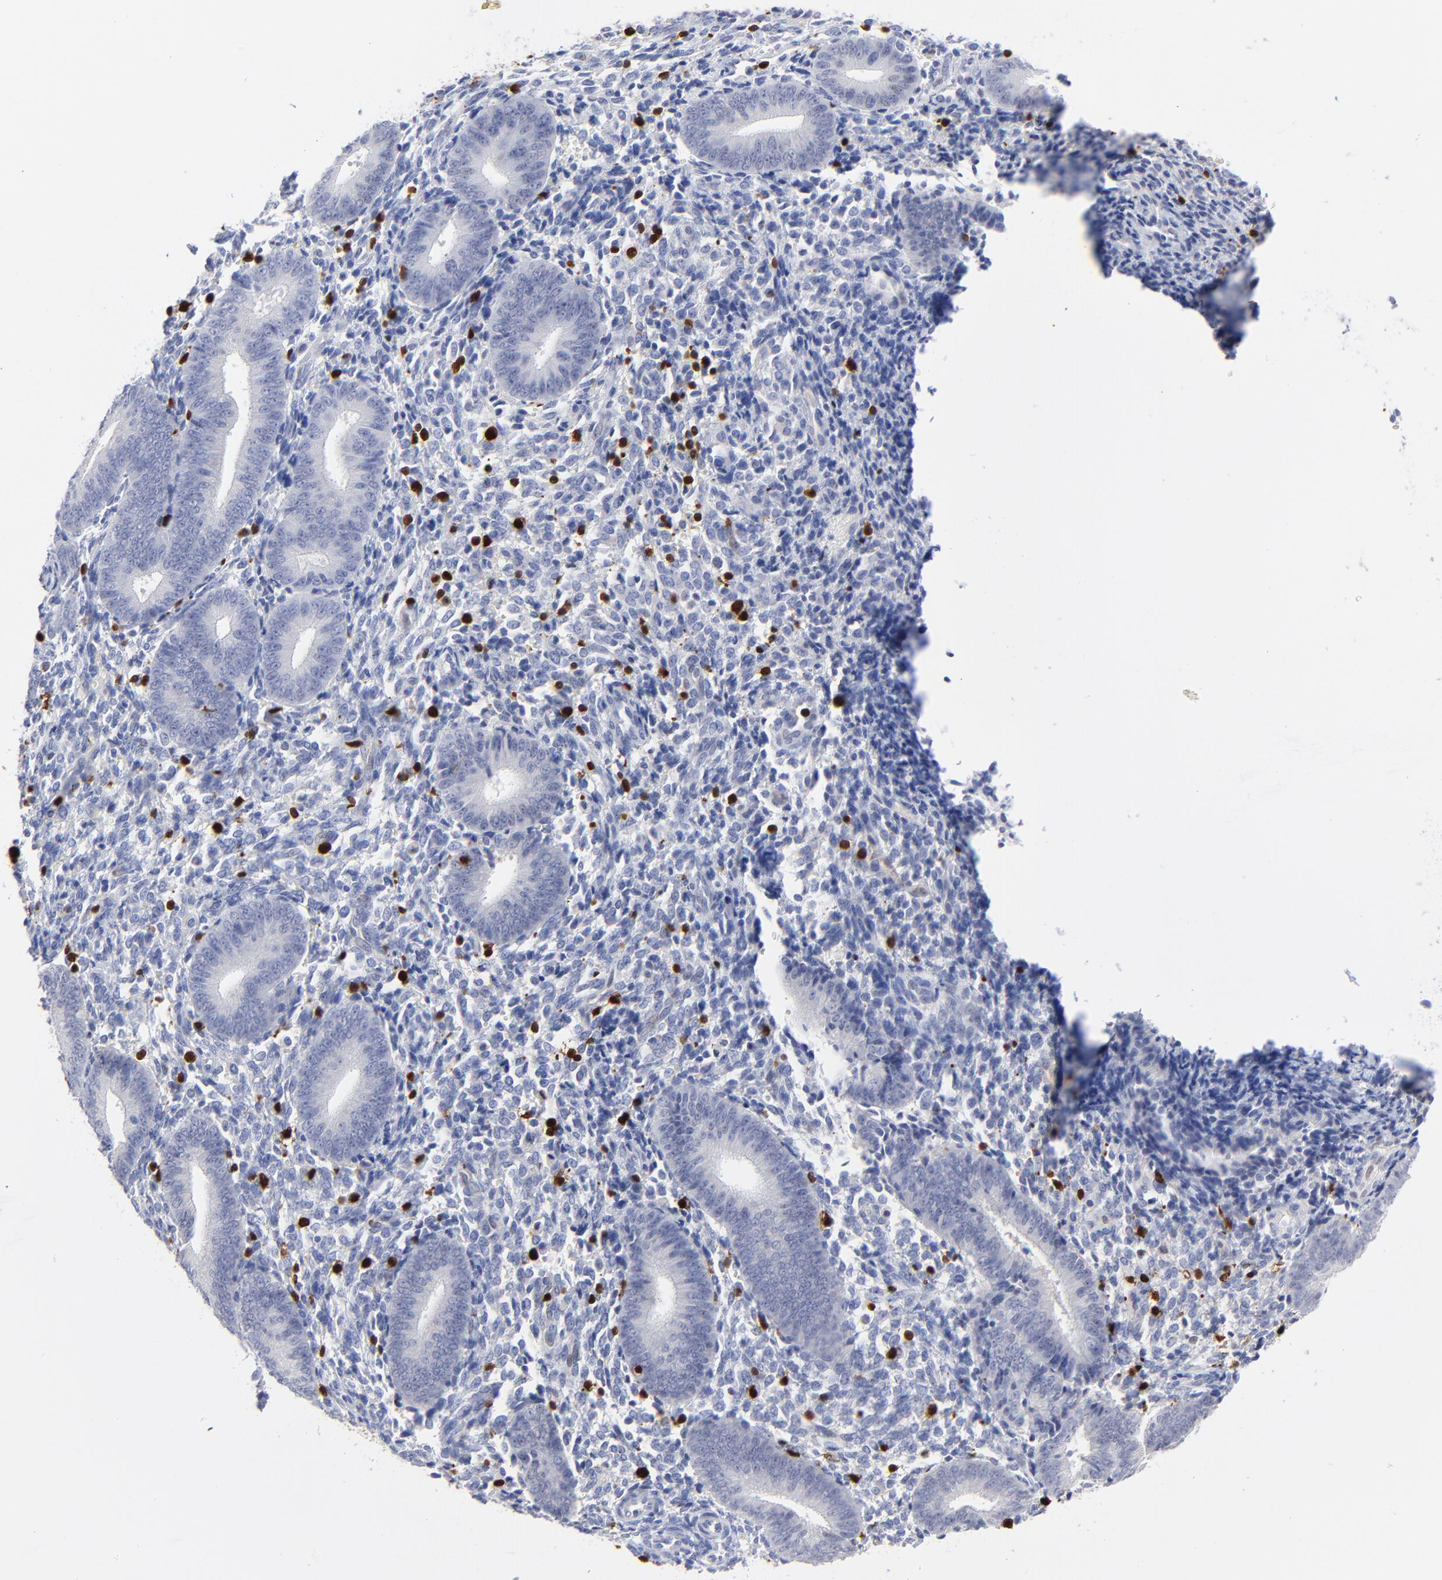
{"staining": {"intensity": "negative", "quantity": "none", "location": "none"}, "tissue": "endometrium", "cell_type": "Cells in endometrial stroma", "image_type": "normal", "snomed": [{"axis": "morphology", "description": "Normal tissue, NOS"}, {"axis": "topography", "description": "Uterus"}, {"axis": "topography", "description": "Endometrium"}], "caption": "DAB (3,3'-diaminobenzidine) immunohistochemical staining of benign endometrium reveals no significant staining in cells in endometrial stroma. Brightfield microscopy of immunohistochemistry (IHC) stained with DAB (3,3'-diaminobenzidine) (brown) and hematoxylin (blue), captured at high magnification.", "gene": "ZAP70", "patient": {"sex": "female", "age": 33}}